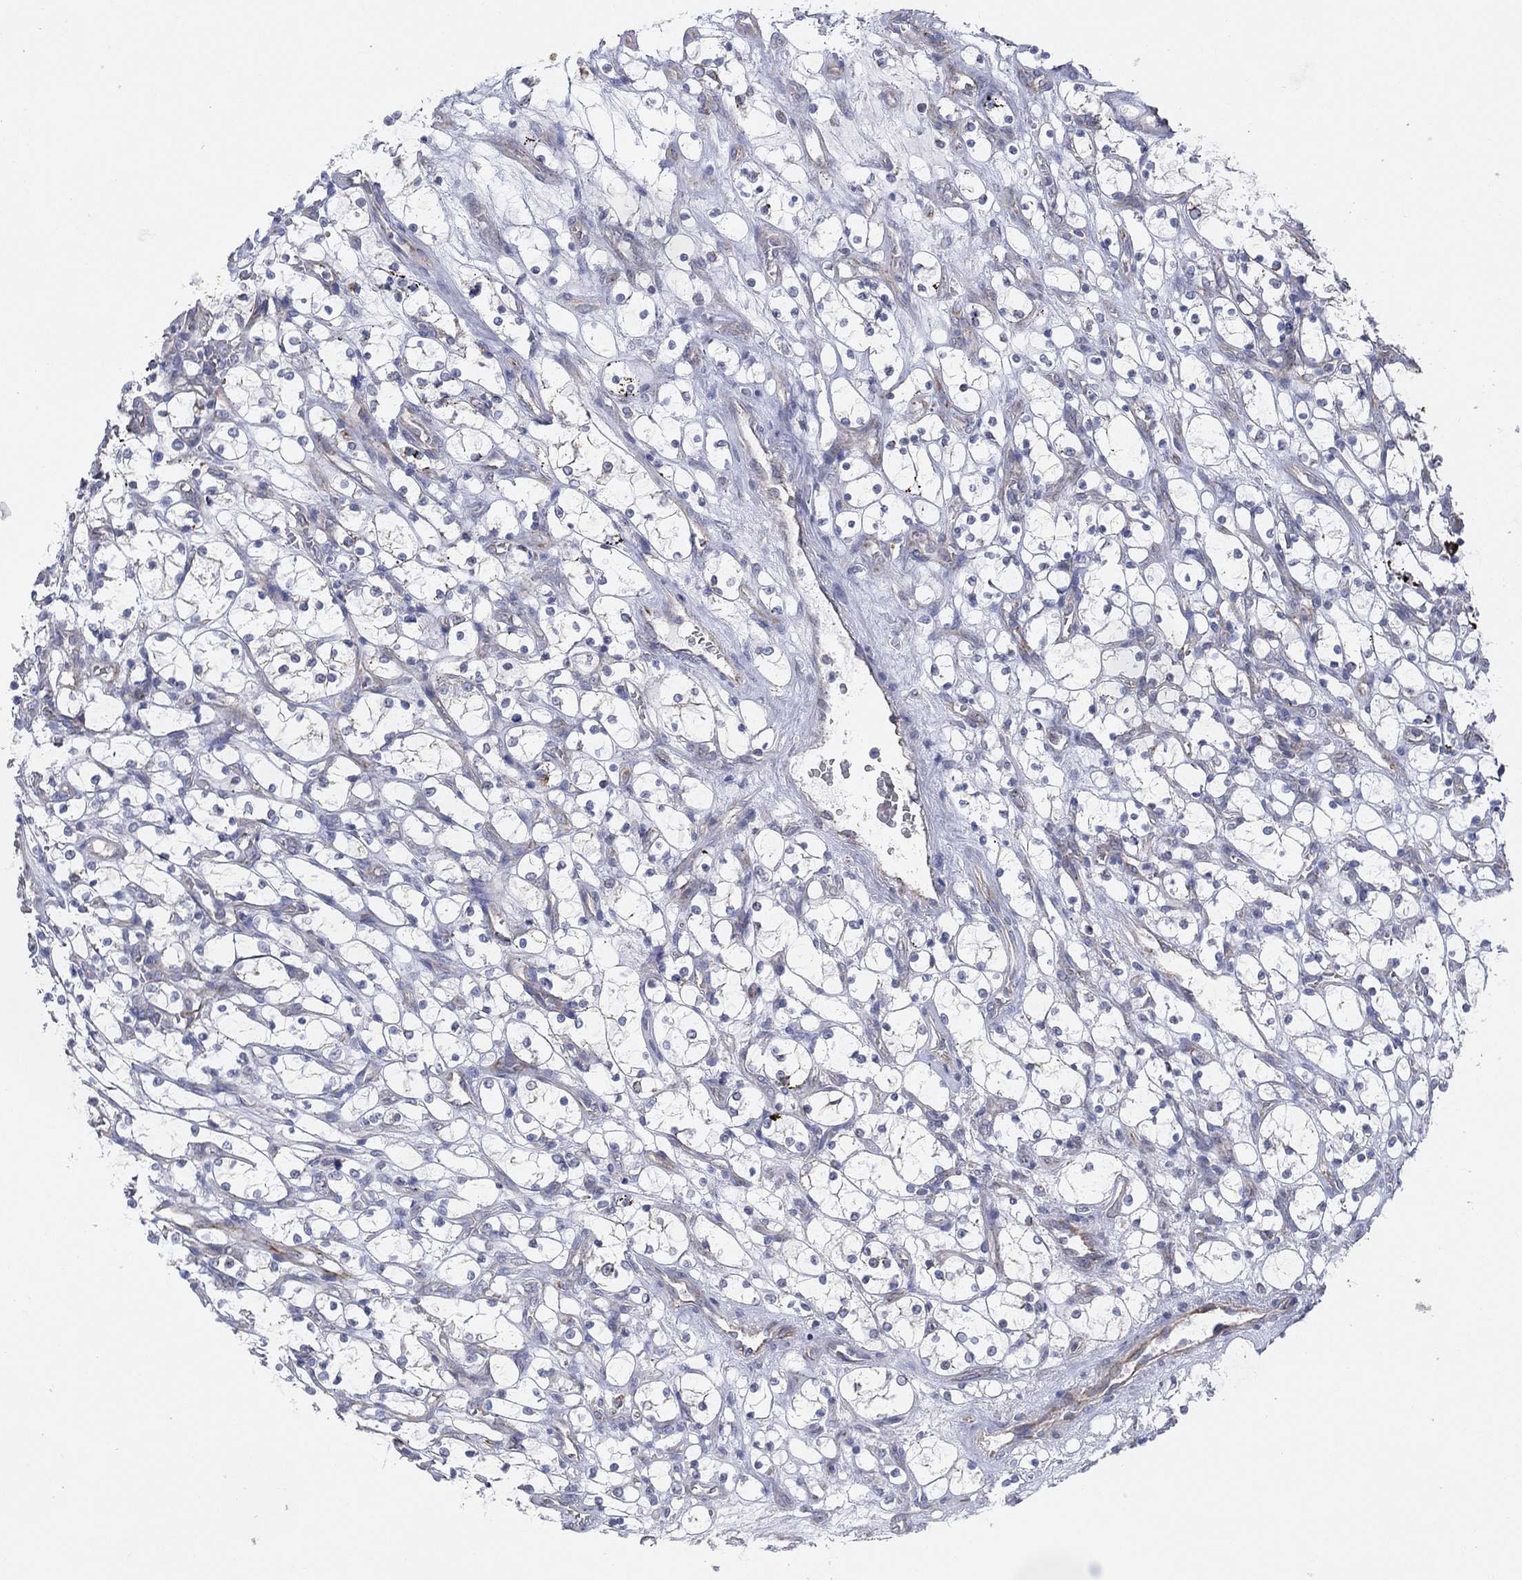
{"staining": {"intensity": "negative", "quantity": "none", "location": "none"}, "tissue": "renal cancer", "cell_type": "Tumor cells", "image_type": "cancer", "snomed": [{"axis": "morphology", "description": "Adenocarcinoma, NOS"}, {"axis": "topography", "description": "Kidney"}], "caption": "Tumor cells show no significant protein staining in renal adenocarcinoma. (Immunohistochemistry (ihc), brightfield microscopy, high magnification).", "gene": "INA", "patient": {"sex": "female", "age": 69}}